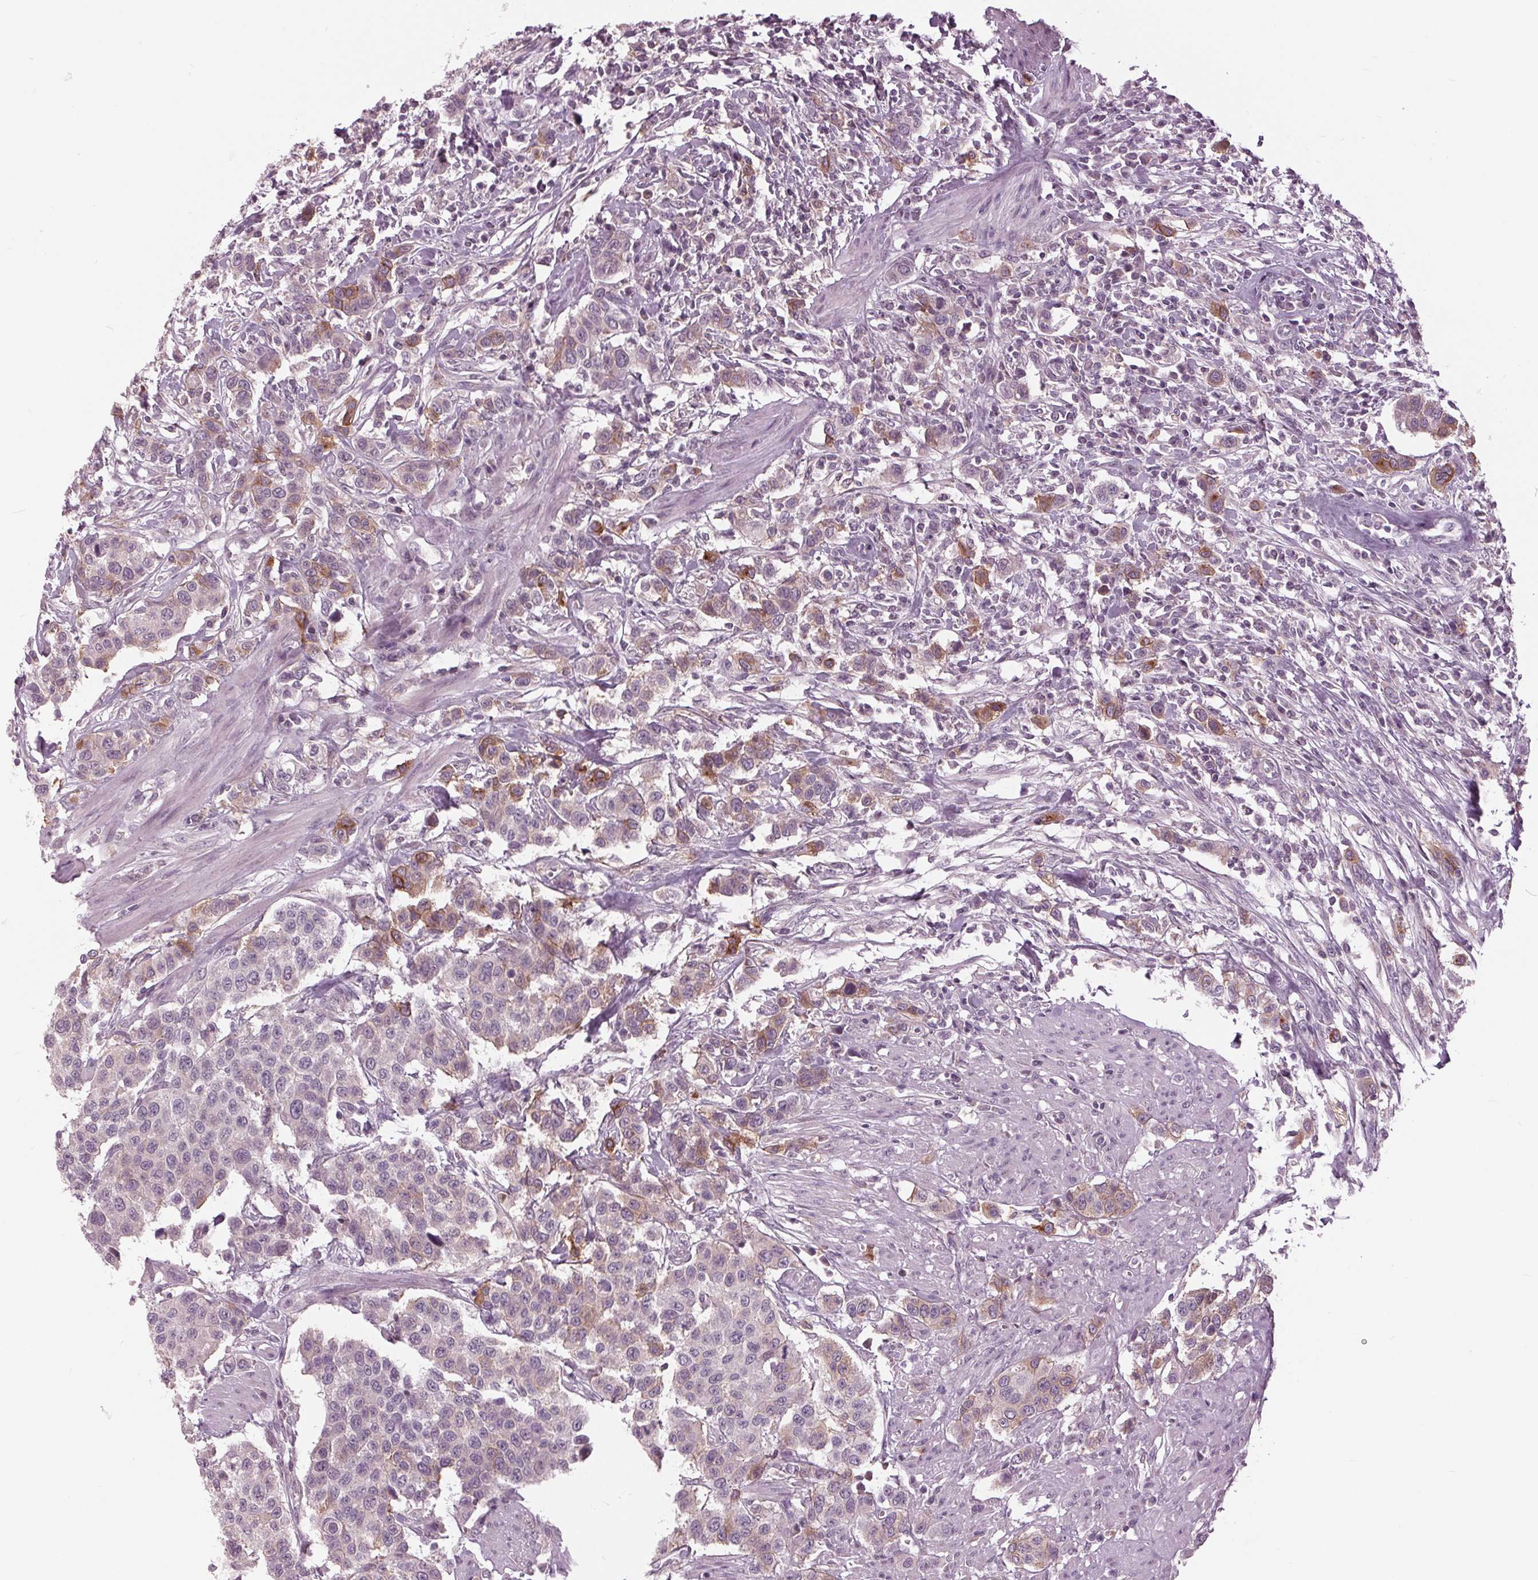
{"staining": {"intensity": "moderate", "quantity": "<25%", "location": "cytoplasmic/membranous"}, "tissue": "urothelial cancer", "cell_type": "Tumor cells", "image_type": "cancer", "snomed": [{"axis": "morphology", "description": "Urothelial carcinoma, High grade"}, {"axis": "topography", "description": "Urinary bladder"}], "caption": "Immunohistochemical staining of high-grade urothelial carcinoma shows moderate cytoplasmic/membranous protein positivity in approximately <25% of tumor cells.", "gene": "SIGLEC6", "patient": {"sex": "female", "age": 58}}